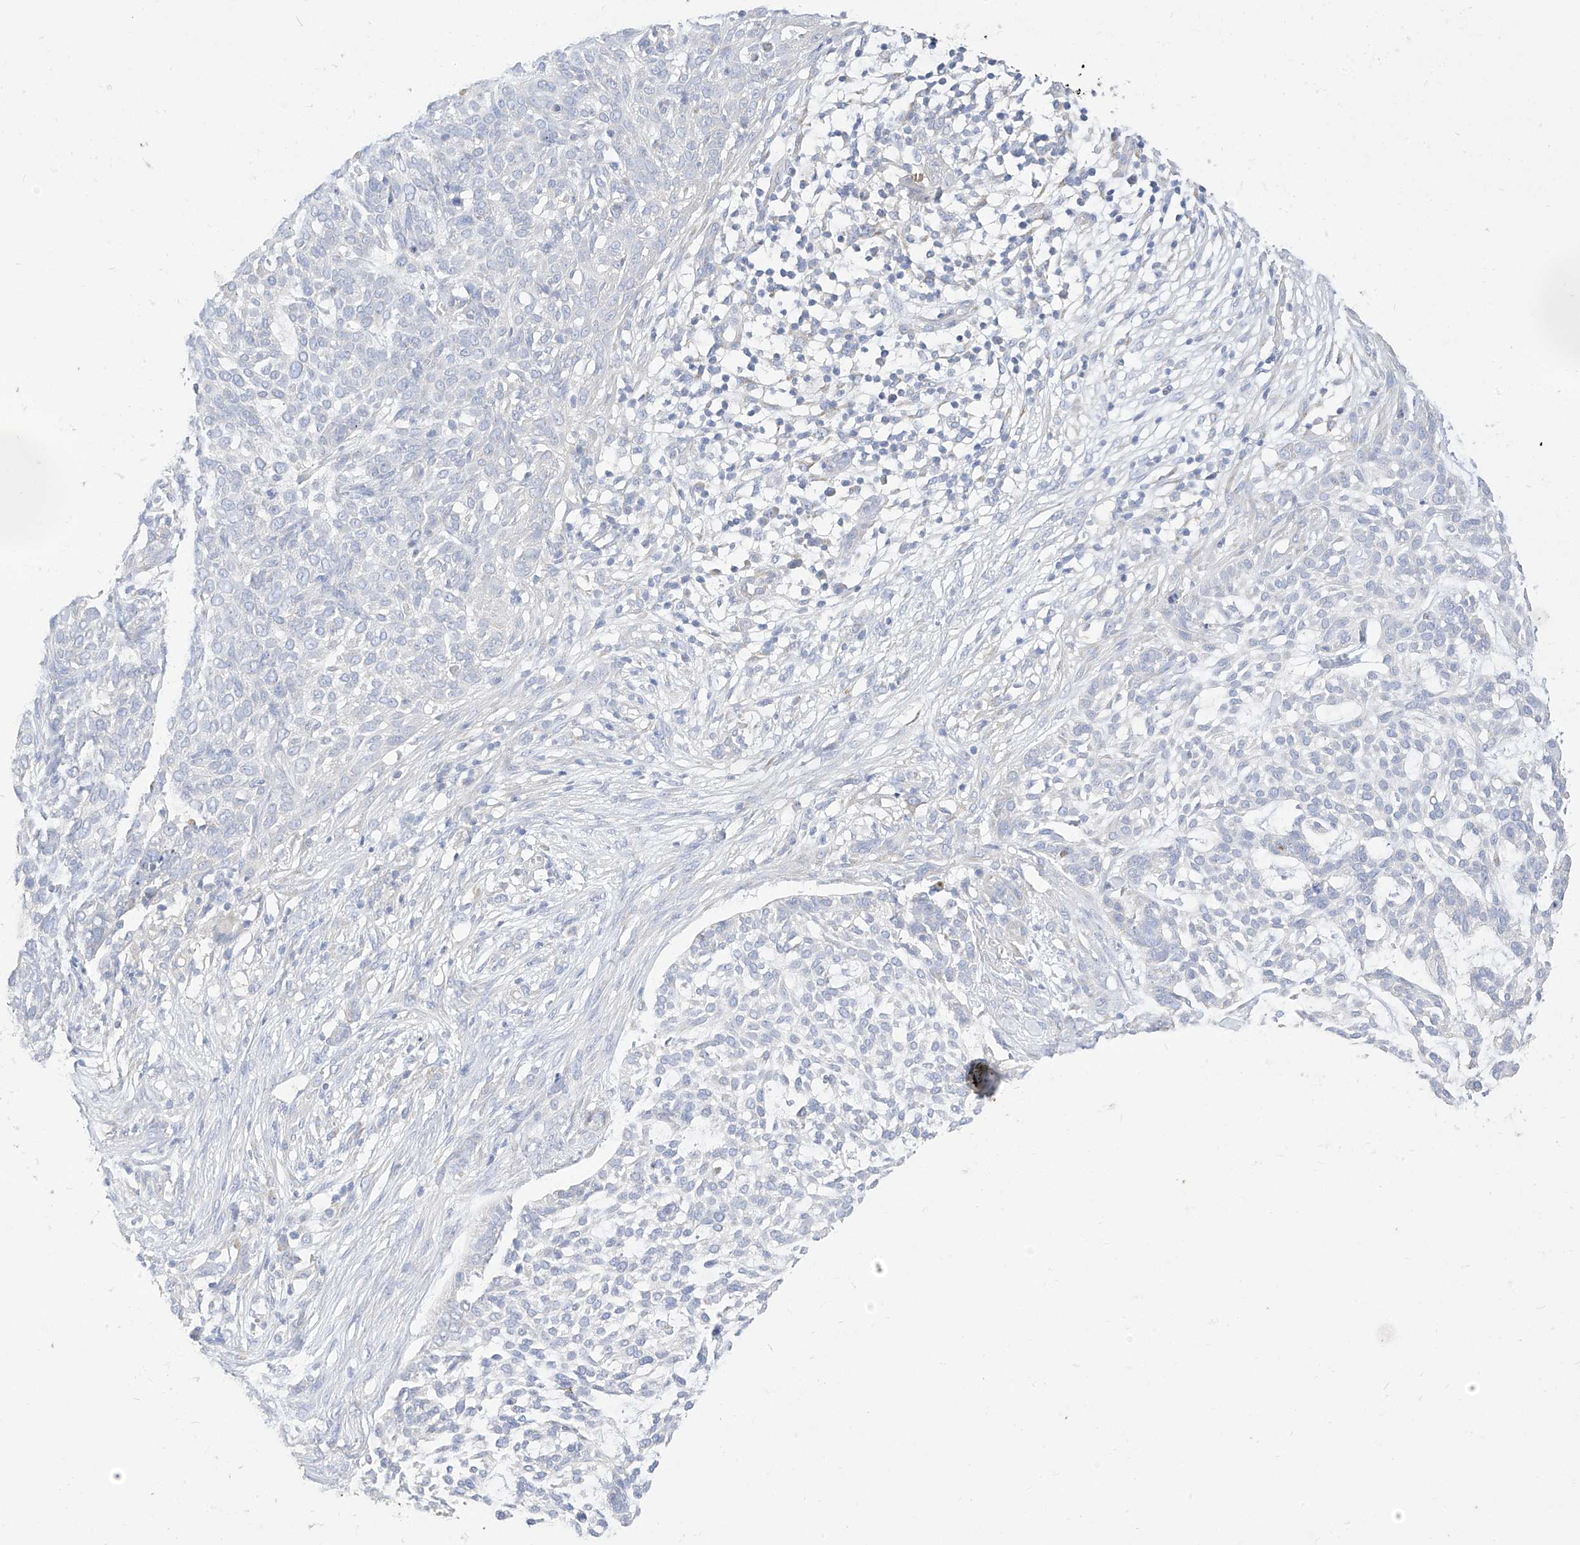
{"staining": {"intensity": "negative", "quantity": "none", "location": "none"}, "tissue": "skin cancer", "cell_type": "Tumor cells", "image_type": "cancer", "snomed": [{"axis": "morphology", "description": "Basal cell carcinoma"}, {"axis": "topography", "description": "Skin"}], "caption": "Immunohistochemistry (IHC) image of human basal cell carcinoma (skin) stained for a protein (brown), which reveals no expression in tumor cells.", "gene": "RASA2", "patient": {"sex": "female", "age": 64}}